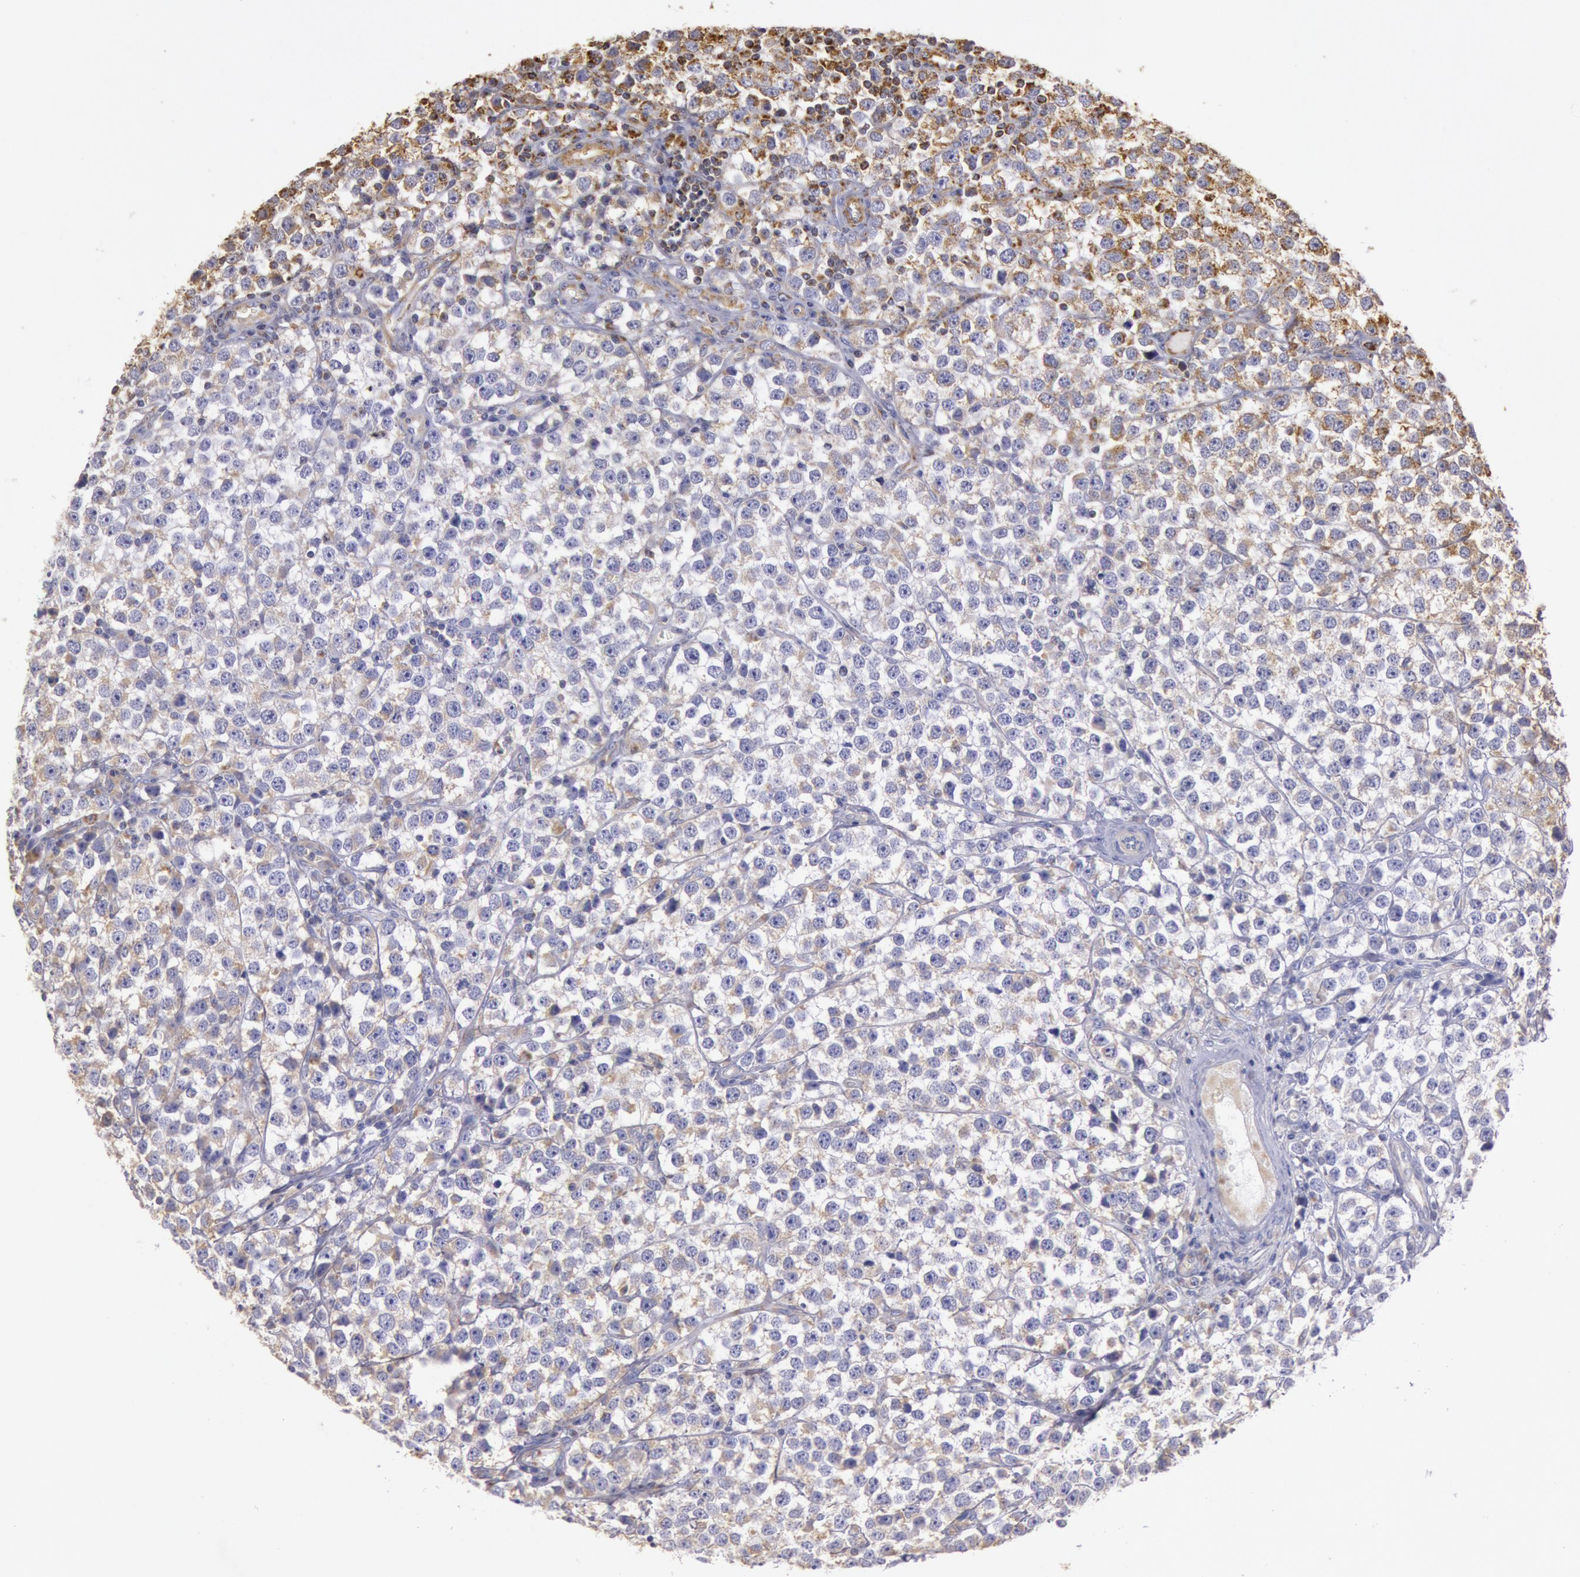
{"staining": {"intensity": "strong", "quantity": "25%-75%", "location": "cytoplasmic/membranous"}, "tissue": "testis cancer", "cell_type": "Tumor cells", "image_type": "cancer", "snomed": [{"axis": "morphology", "description": "Seminoma, NOS"}, {"axis": "topography", "description": "Testis"}], "caption": "About 25%-75% of tumor cells in testis cancer show strong cytoplasmic/membranous protein positivity as visualized by brown immunohistochemical staining.", "gene": "CYC1", "patient": {"sex": "male", "age": 25}}